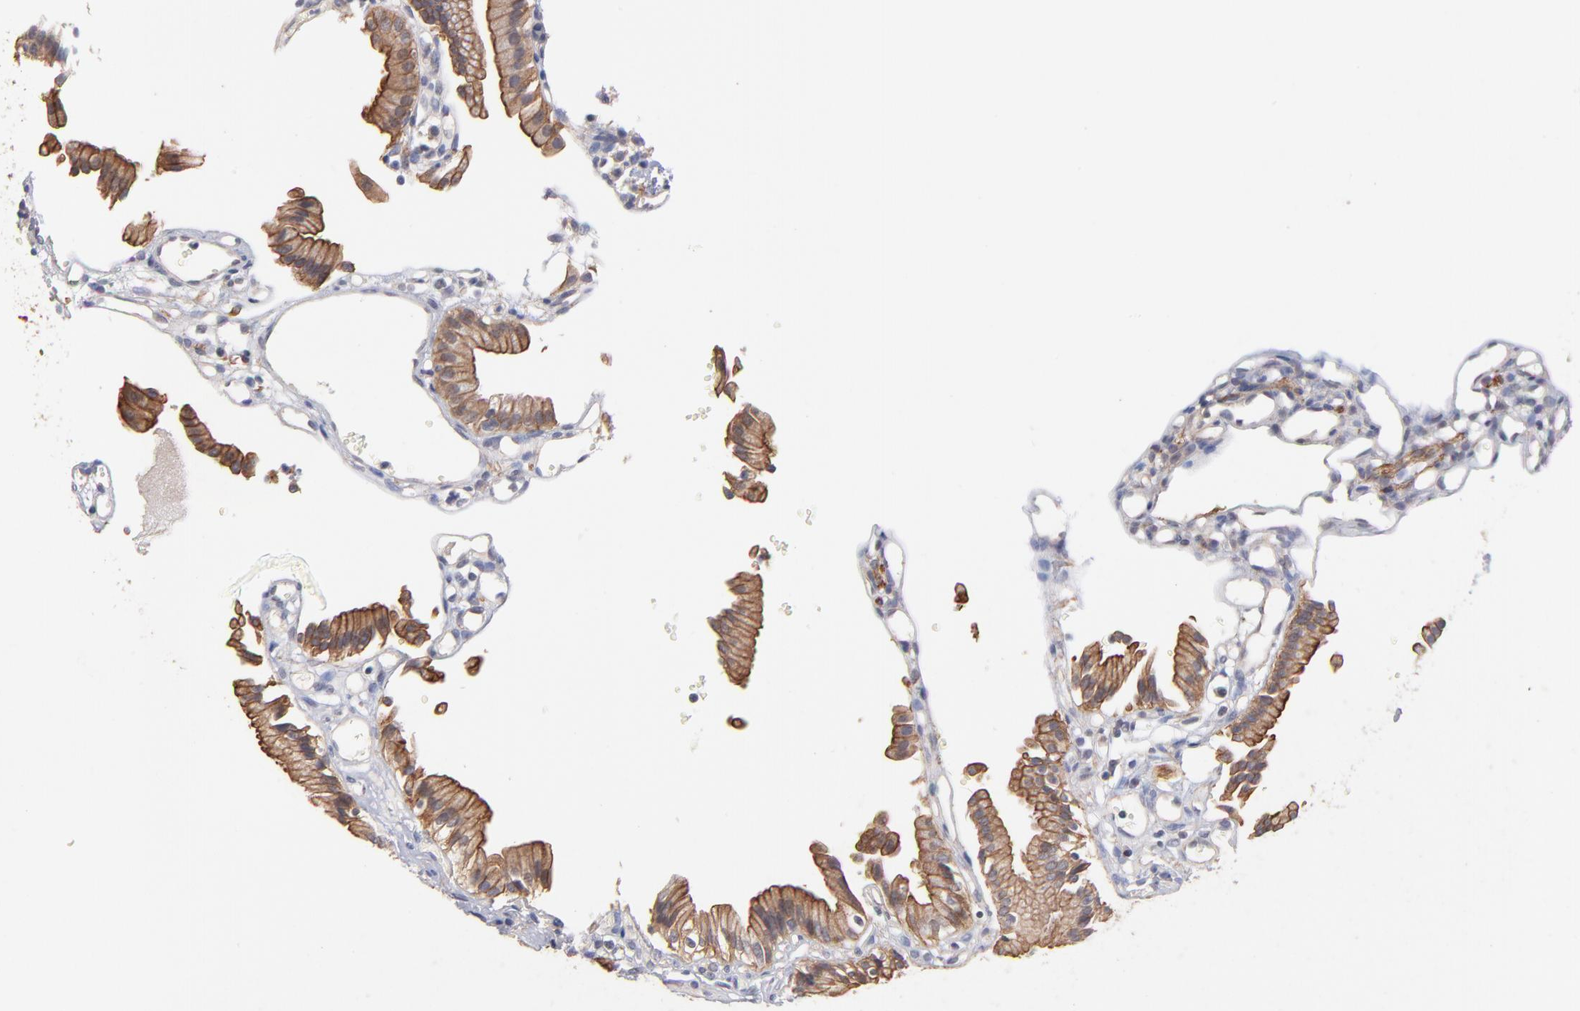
{"staining": {"intensity": "strong", "quantity": ">75%", "location": "cytoplasmic/membranous"}, "tissue": "gallbladder", "cell_type": "Glandular cells", "image_type": "normal", "snomed": [{"axis": "morphology", "description": "Normal tissue, NOS"}, {"axis": "topography", "description": "Gallbladder"}], "caption": "Protein expression analysis of unremarkable gallbladder reveals strong cytoplasmic/membranous staining in about >75% of glandular cells. (Stains: DAB in brown, nuclei in blue, Microscopy: brightfield microscopy at high magnification).", "gene": "STAP2", "patient": {"sex": "male", "age": 65}}